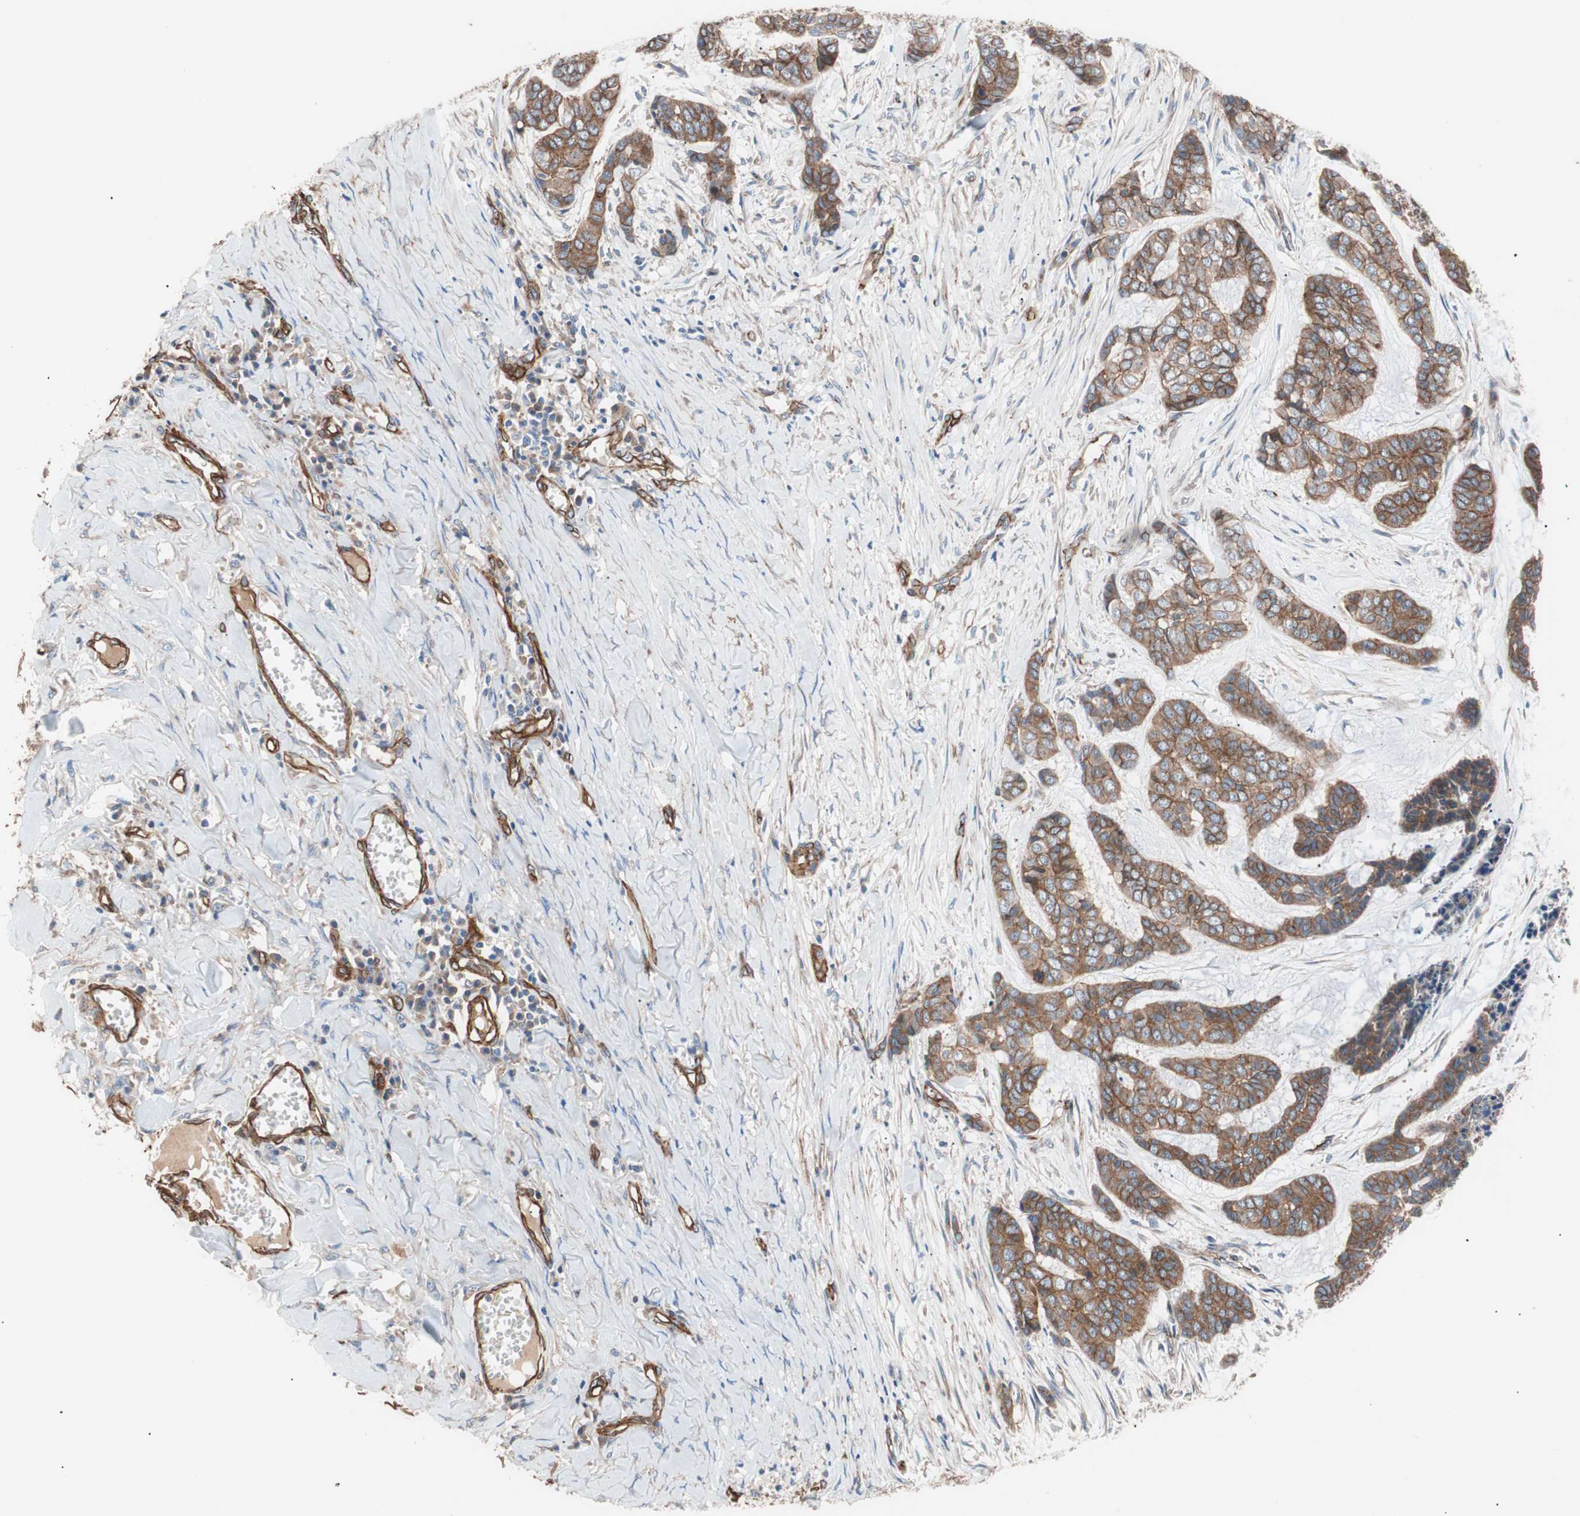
{"staining": {"intensity": "moderate", "quantity": "25%-75%", "location": "cytoplasmic/membranous"}, "tissue": "skin cancer", "cell_type": "Tumor cells", "image_type": "cancer", "snomed": [{"axis": "morphology", "description": "Basal cell carcinoma"}, {"axis": "topography", "description": "Skin"}], "caption": "The immunohistochemical stain labels moderate cytoplasmic/membranous expression in tumor cells of skin cancer (basal cell carcinoma) tissue.", "gene": "SPINT1", "patient": {"sex": "female", "age": 64}}